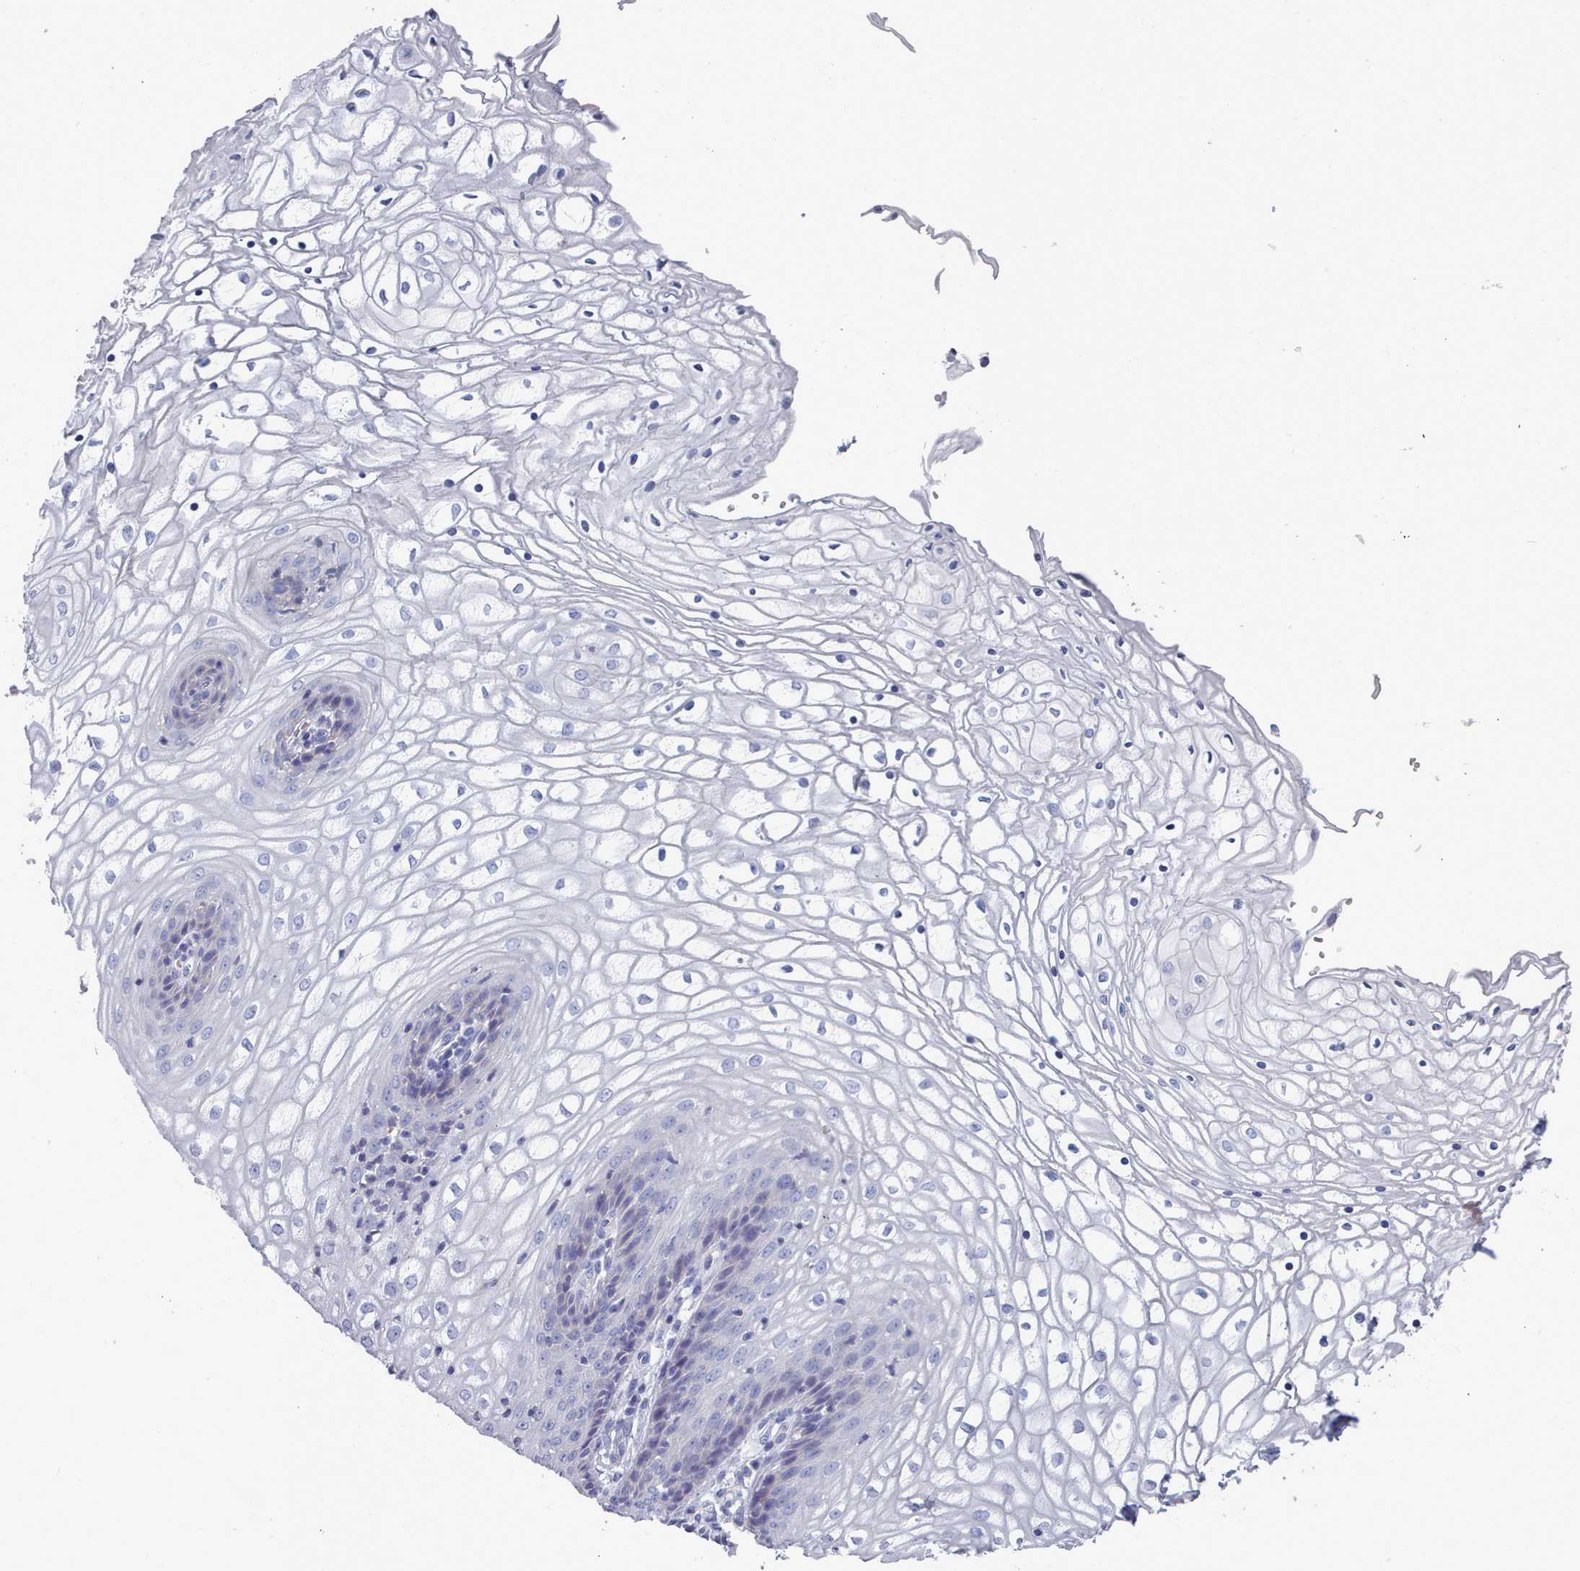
{"staining": {"intensity": "negative", "quantity": "none", "location": "none"}, "tissue": "vagina", "cell_type": "Squamous epithelial cells", "image_type": "normal", "snomed": [{"axis": "morphology", "description": "Normal tissue, NOS"}, {"axis": "topography", "description": "Vagina"}], "caption": "Image shows no significant protein expression in squamous epithelial cells of benign vagina.", "gene": "ENSG00000285188", "patient": {"sex": "female", "age": 34}}